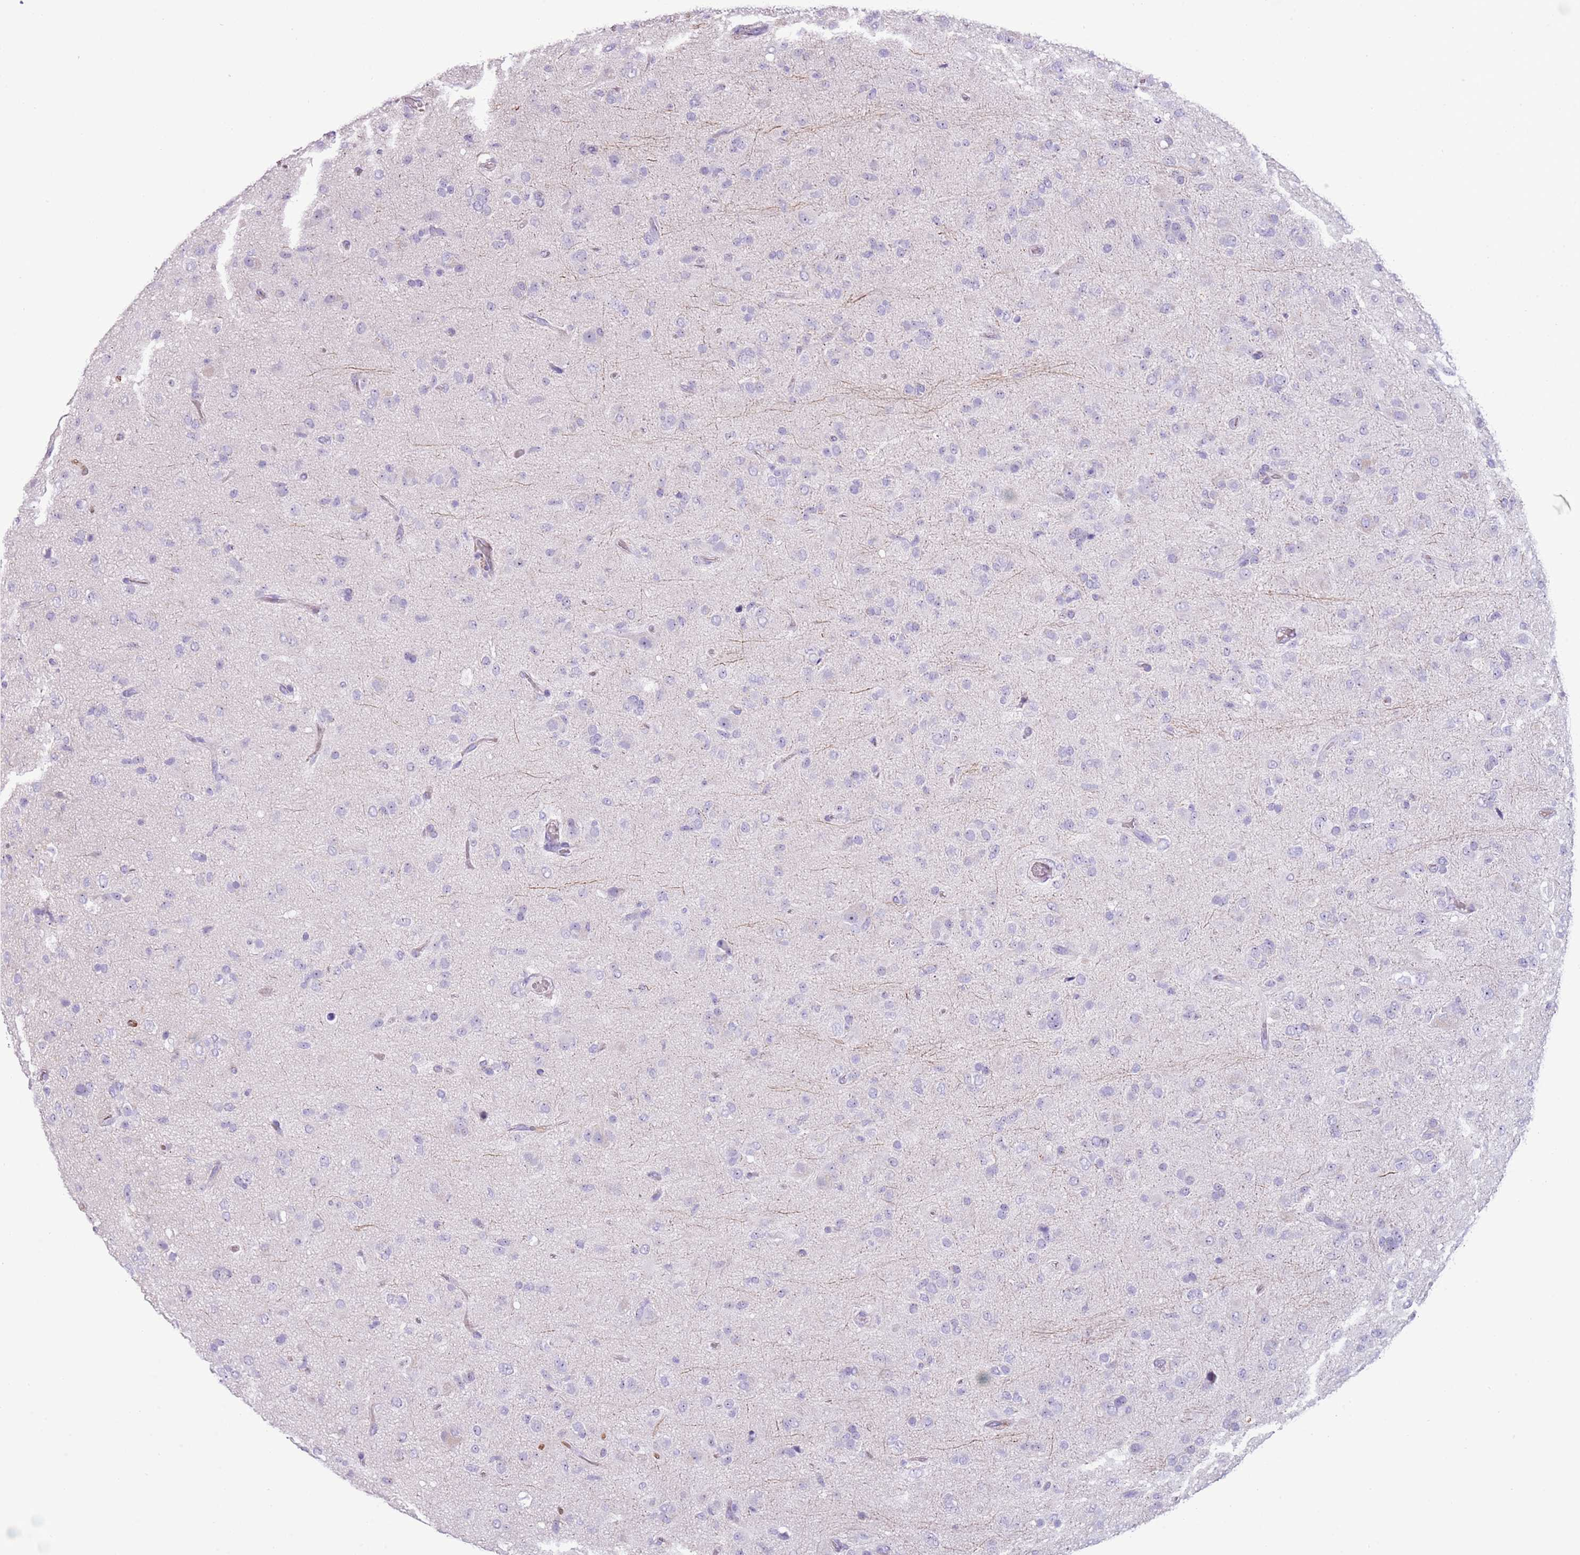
{"staining": {"intensity": "negative", "quantity": "none", "location": "none"}, "tissue": "glioma", "cell_type": "Tumor cells", "image_type": "cancer", "snomed": [{"axis": "morphology", "description": "Glioma, malignant, Low grade"}, {"axis": "topography", "description": "Brain"}], "caption": "This is an immunohistochemistry (IHC) micrograph of human malignant glioma (low-grade). There is no expression in tumor cells.", "gene": "NBPF6", "patient": {"sex": "male", "age": 65}}